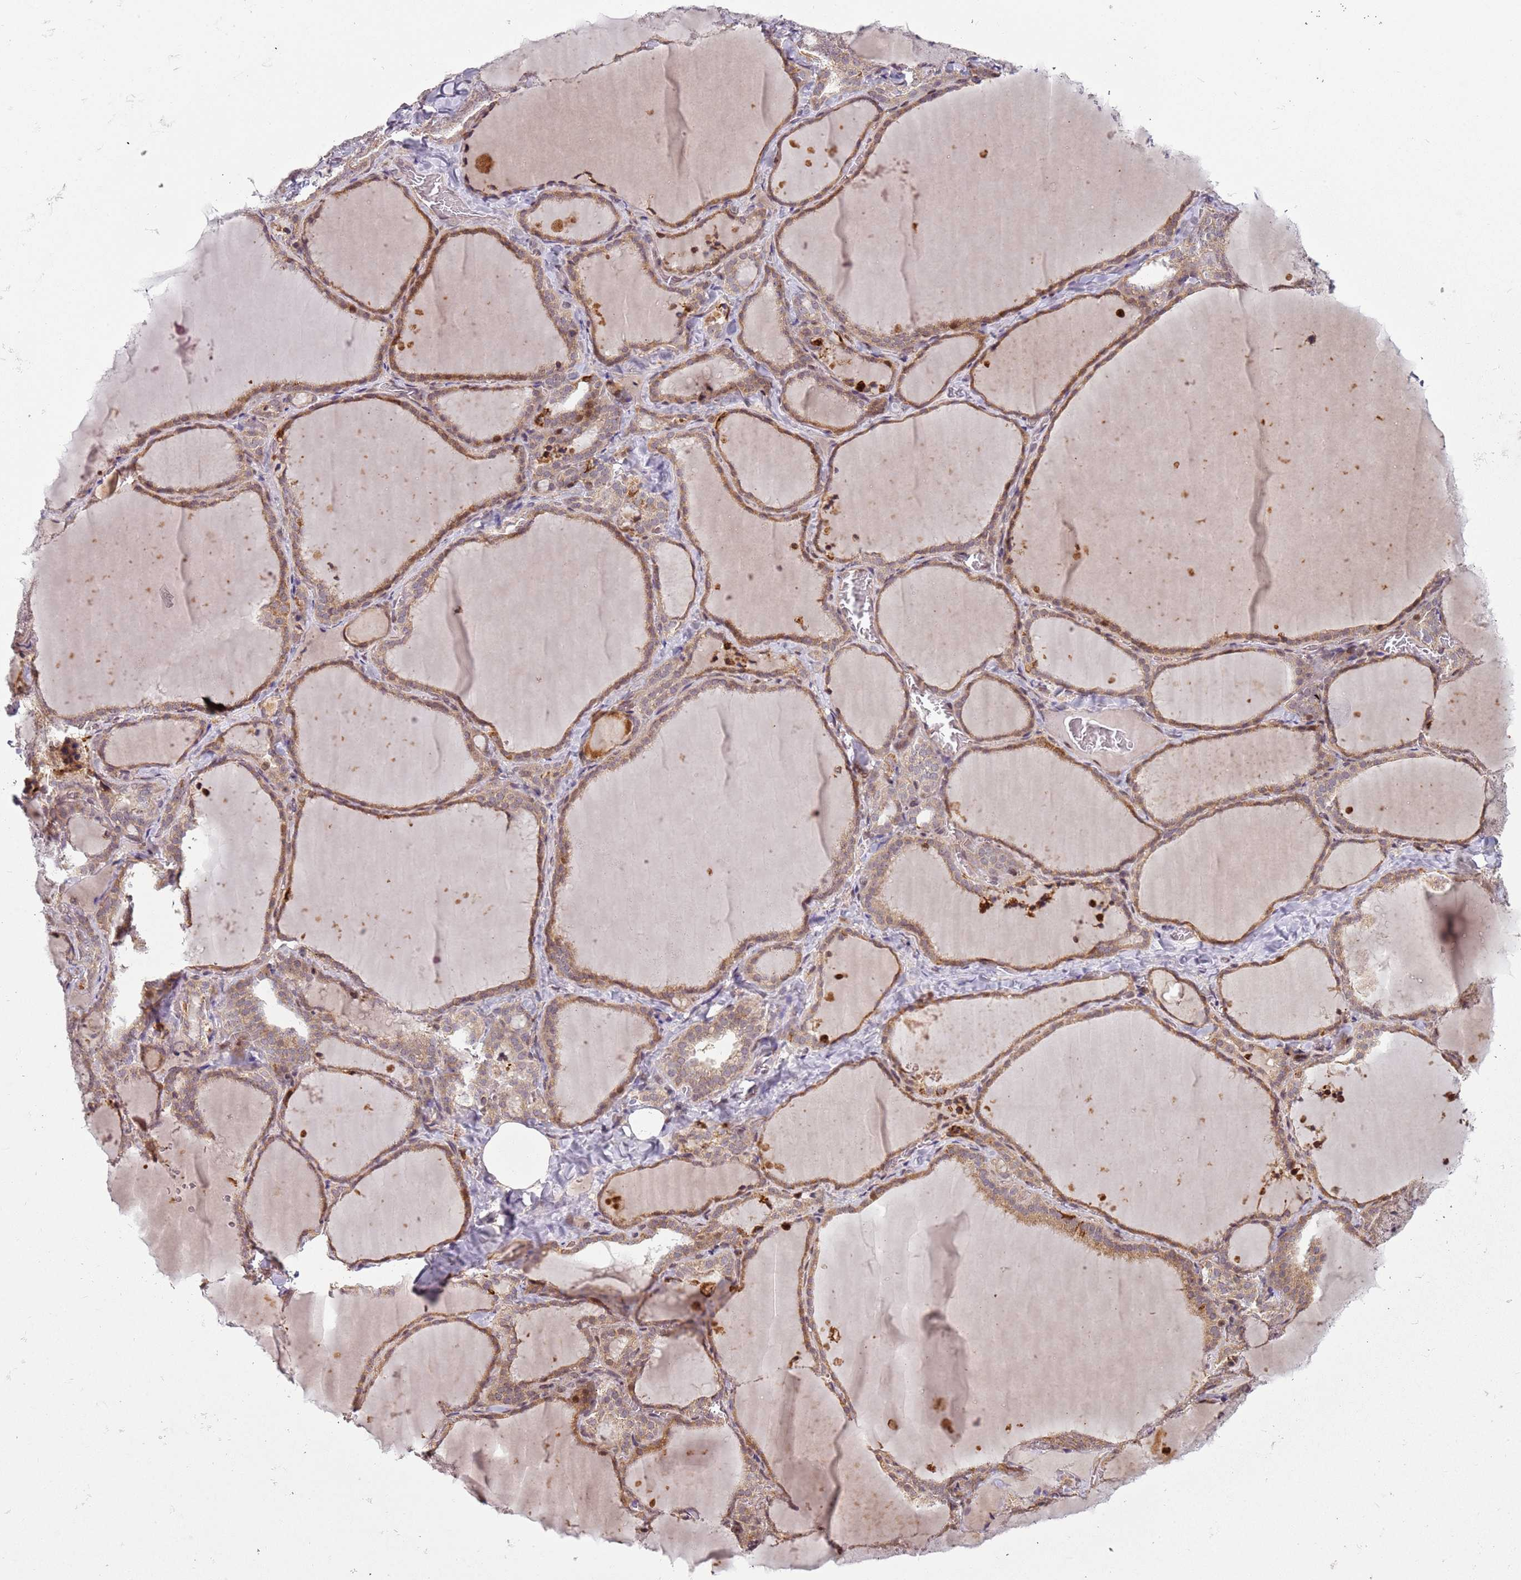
{"staining": {"intensity": "moderate", "quantity": ">75%", "location": "cytoplasmic/membranous,nuclear"}, "tissue": "thyroid gland", "cell_type": "Glandular cells", "image_type": "normal", "snomed": [{"axis": "morphology", "description": "Normal tissue, NOS"}, {"axis": "topography", "description": "Thyroid gland"}], "caption": "This is a photomicrograph of IHC staining of normal thyroid gland, which shows moderate staining in the cytoplasmic/membranous,nuclear of glandular cells.", "gene": "CHURC1", "patient": {"sex": "female", "age": 22}}